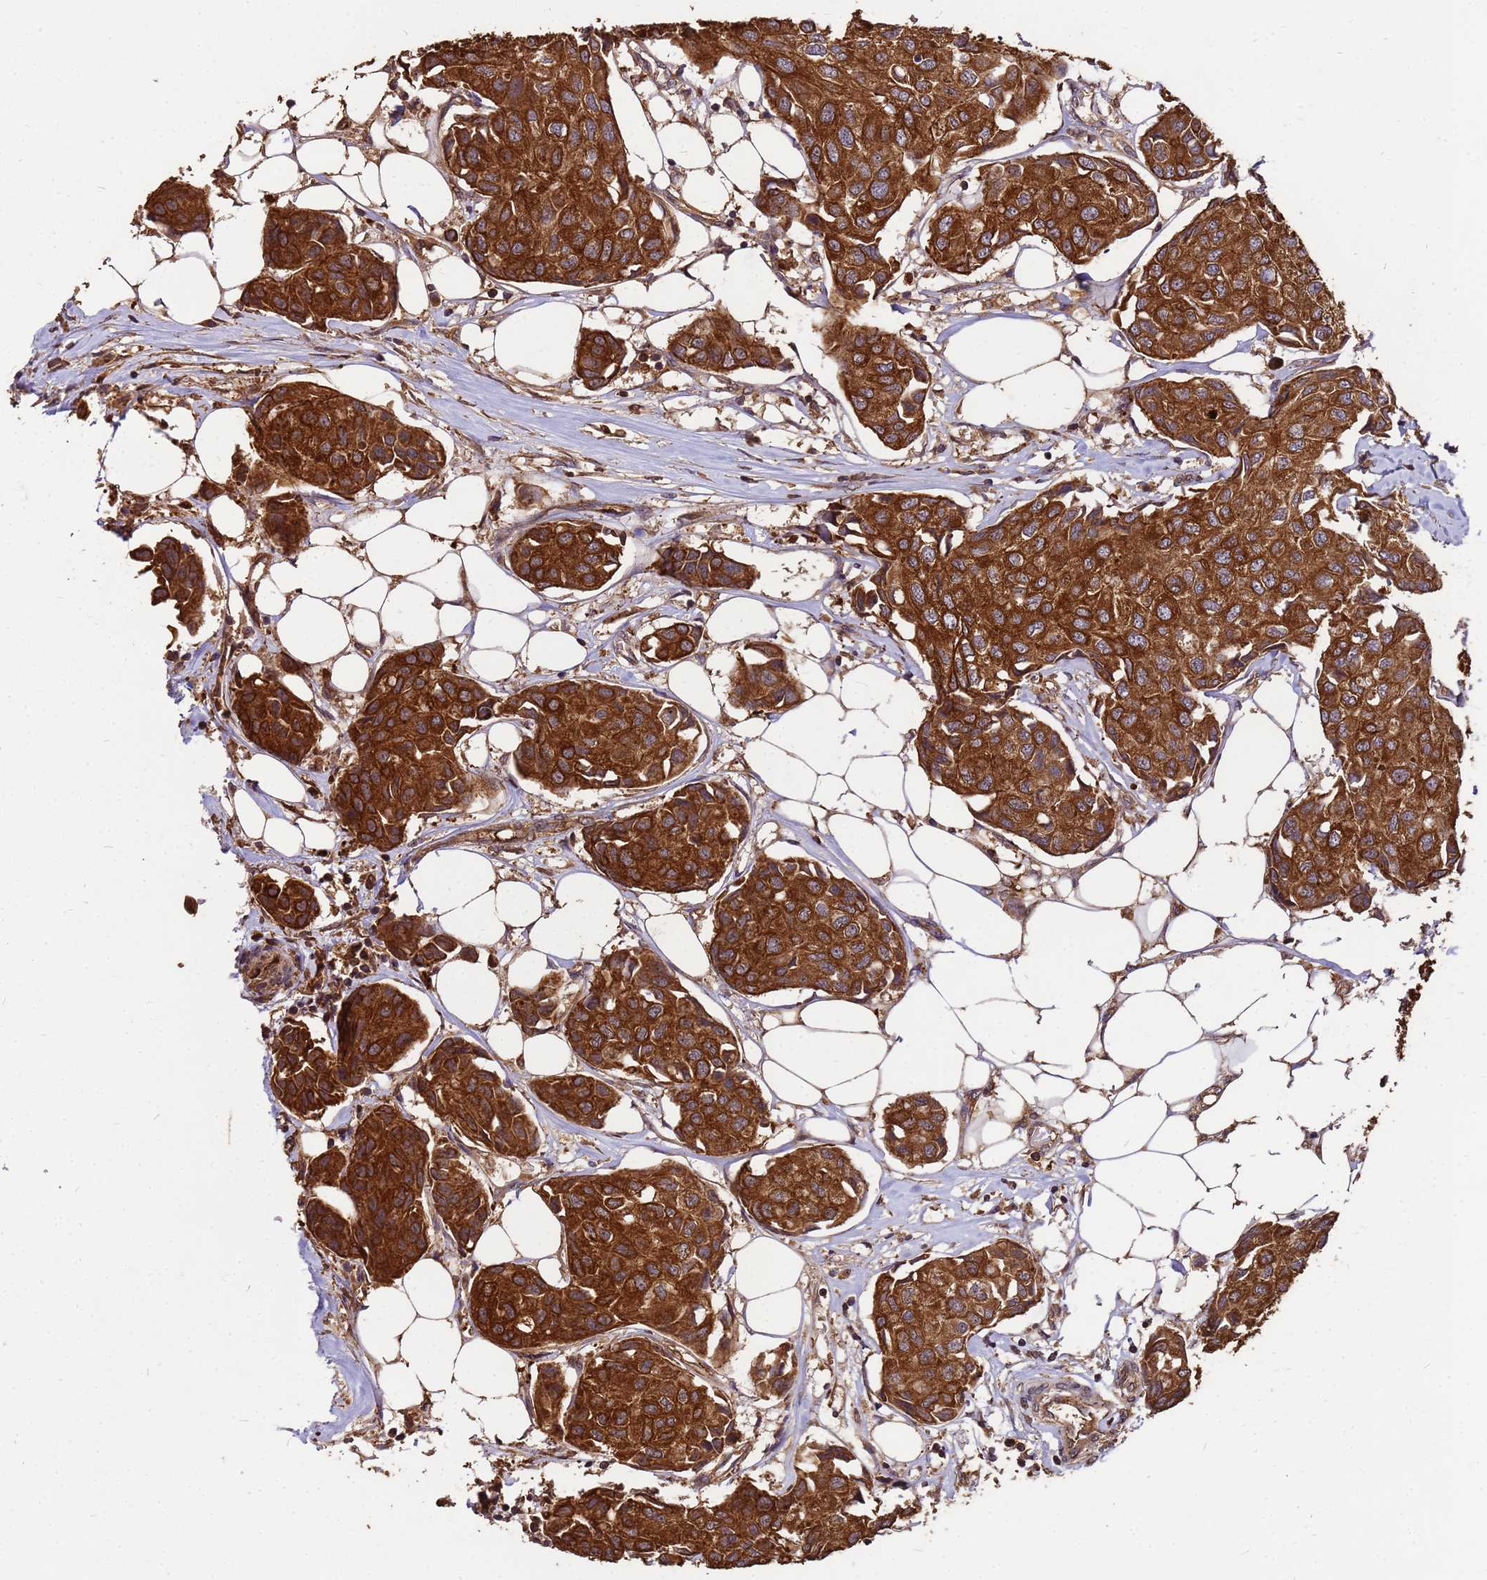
{"staining": {"intensity": "strong", "quantity": ">75%", "location": "cytoplasmic/membranous"}, "tissue": "breast cancer", "cell_type": "Tumor cells", "image_type": "cancer", "snomed": [{"axis": "morphology", "description": "Duct carcinoma"}, {"axis": "topography", "description": "Breast"}], "caption": "Immunohistochemistry (IHC) photomicrograph of breast cancer (invasive ductal carcinoma) stained for a protein (brown), which reveals high levels of strong cytoplasmic/membranous staining in approximately >75% of tumor cells.", "gene": "ZNF618", "patient": {"sex": "female", "age": 80}}